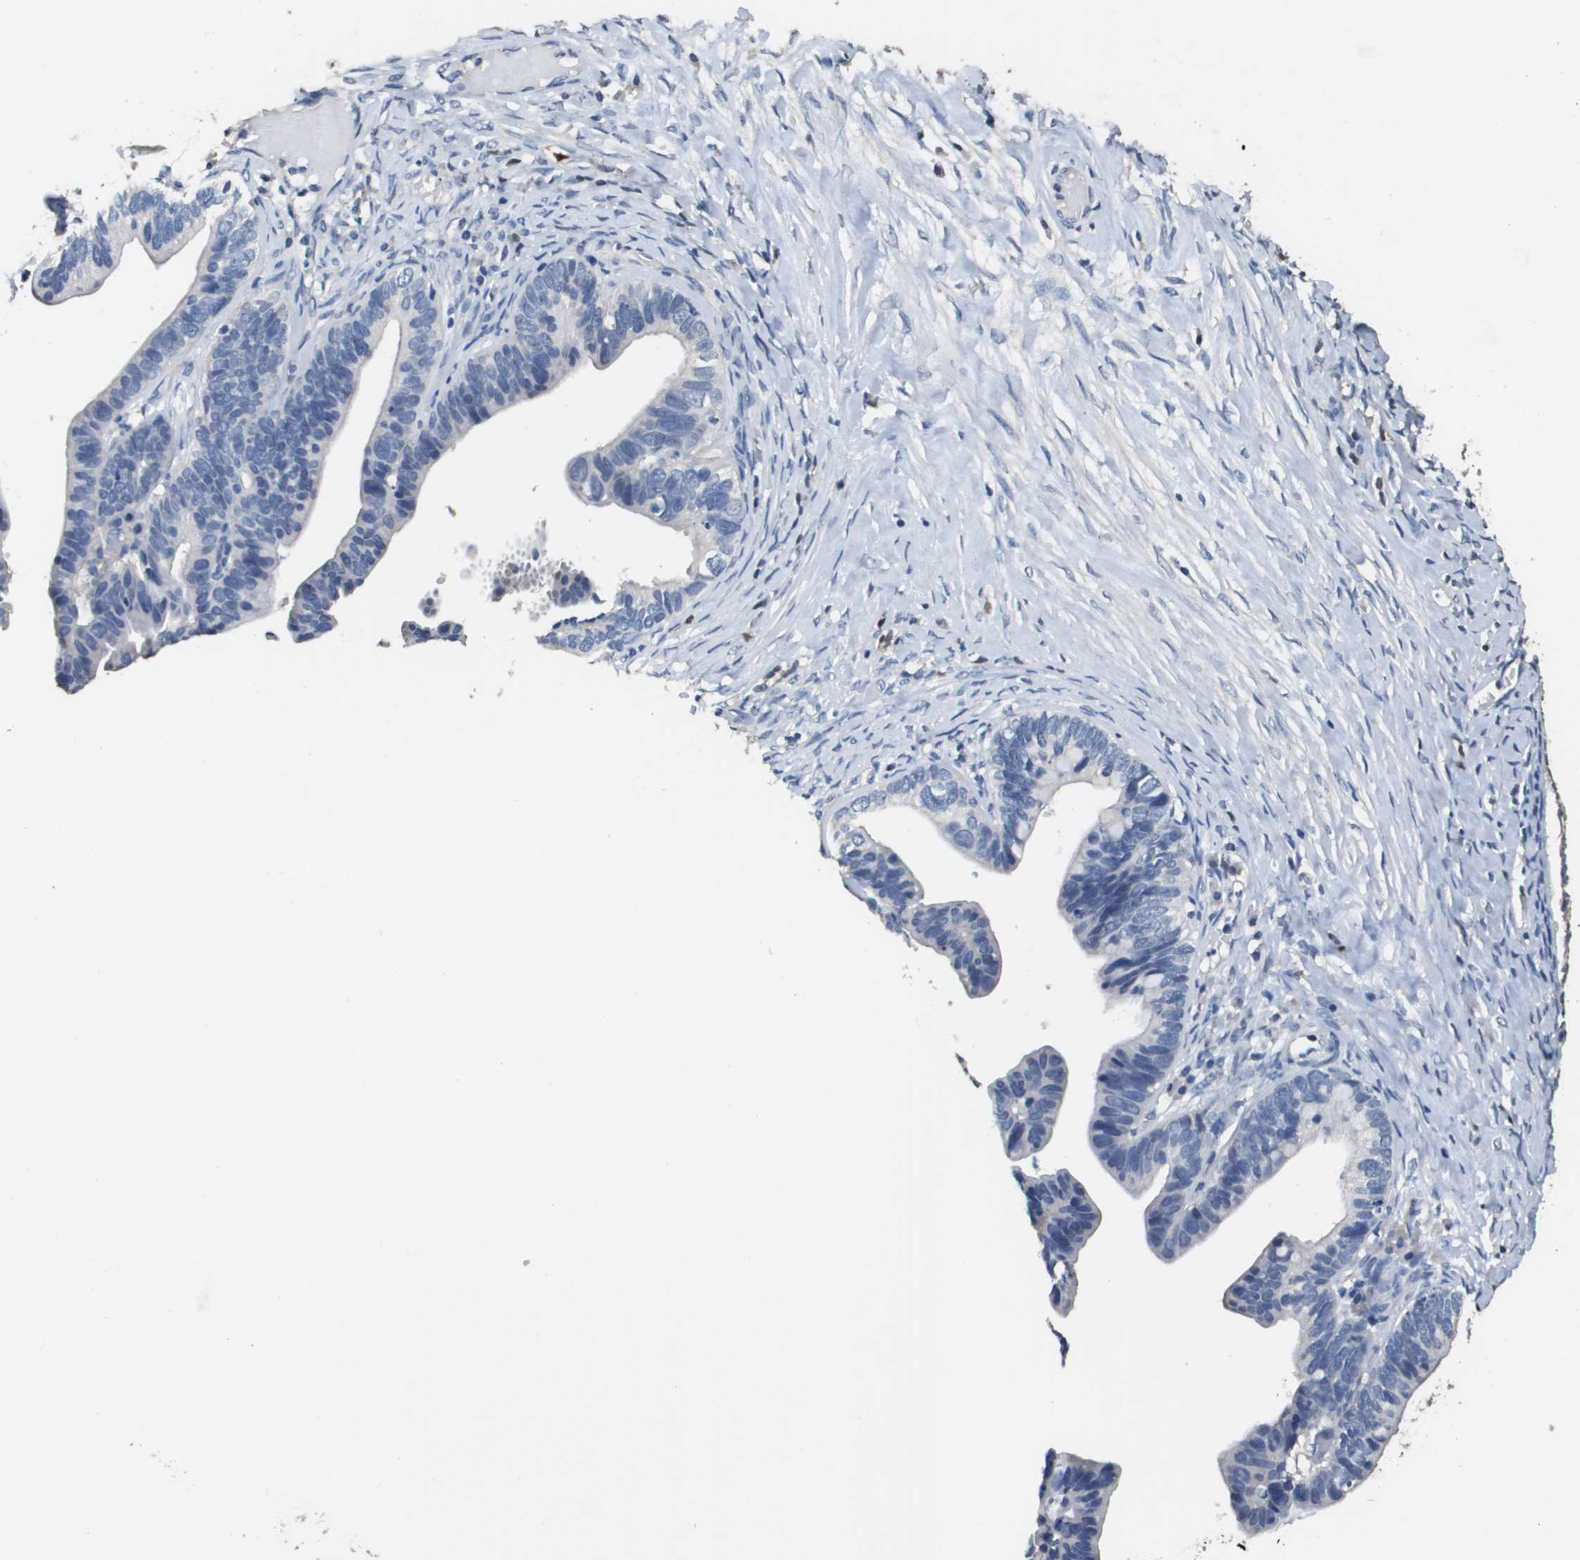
{"staining": {"intensity": "negative", "quantity": "none", "location": "none"}, "tissue": "ovarian cancer", "cell_type": "Tumor cells", "image_type": "cancer", "snomed": [{"axis": "morphology", "description": "Cystadenocarcinoma, serous, NOS"}, {"axis": "topography", "description": "Ovary"}], "caption": "Tumor cells show no significant staining in serous cystadenocarcinoma (ovarian).", "gene": "MT3", "patient": {"sex": "female", "age": 56}}